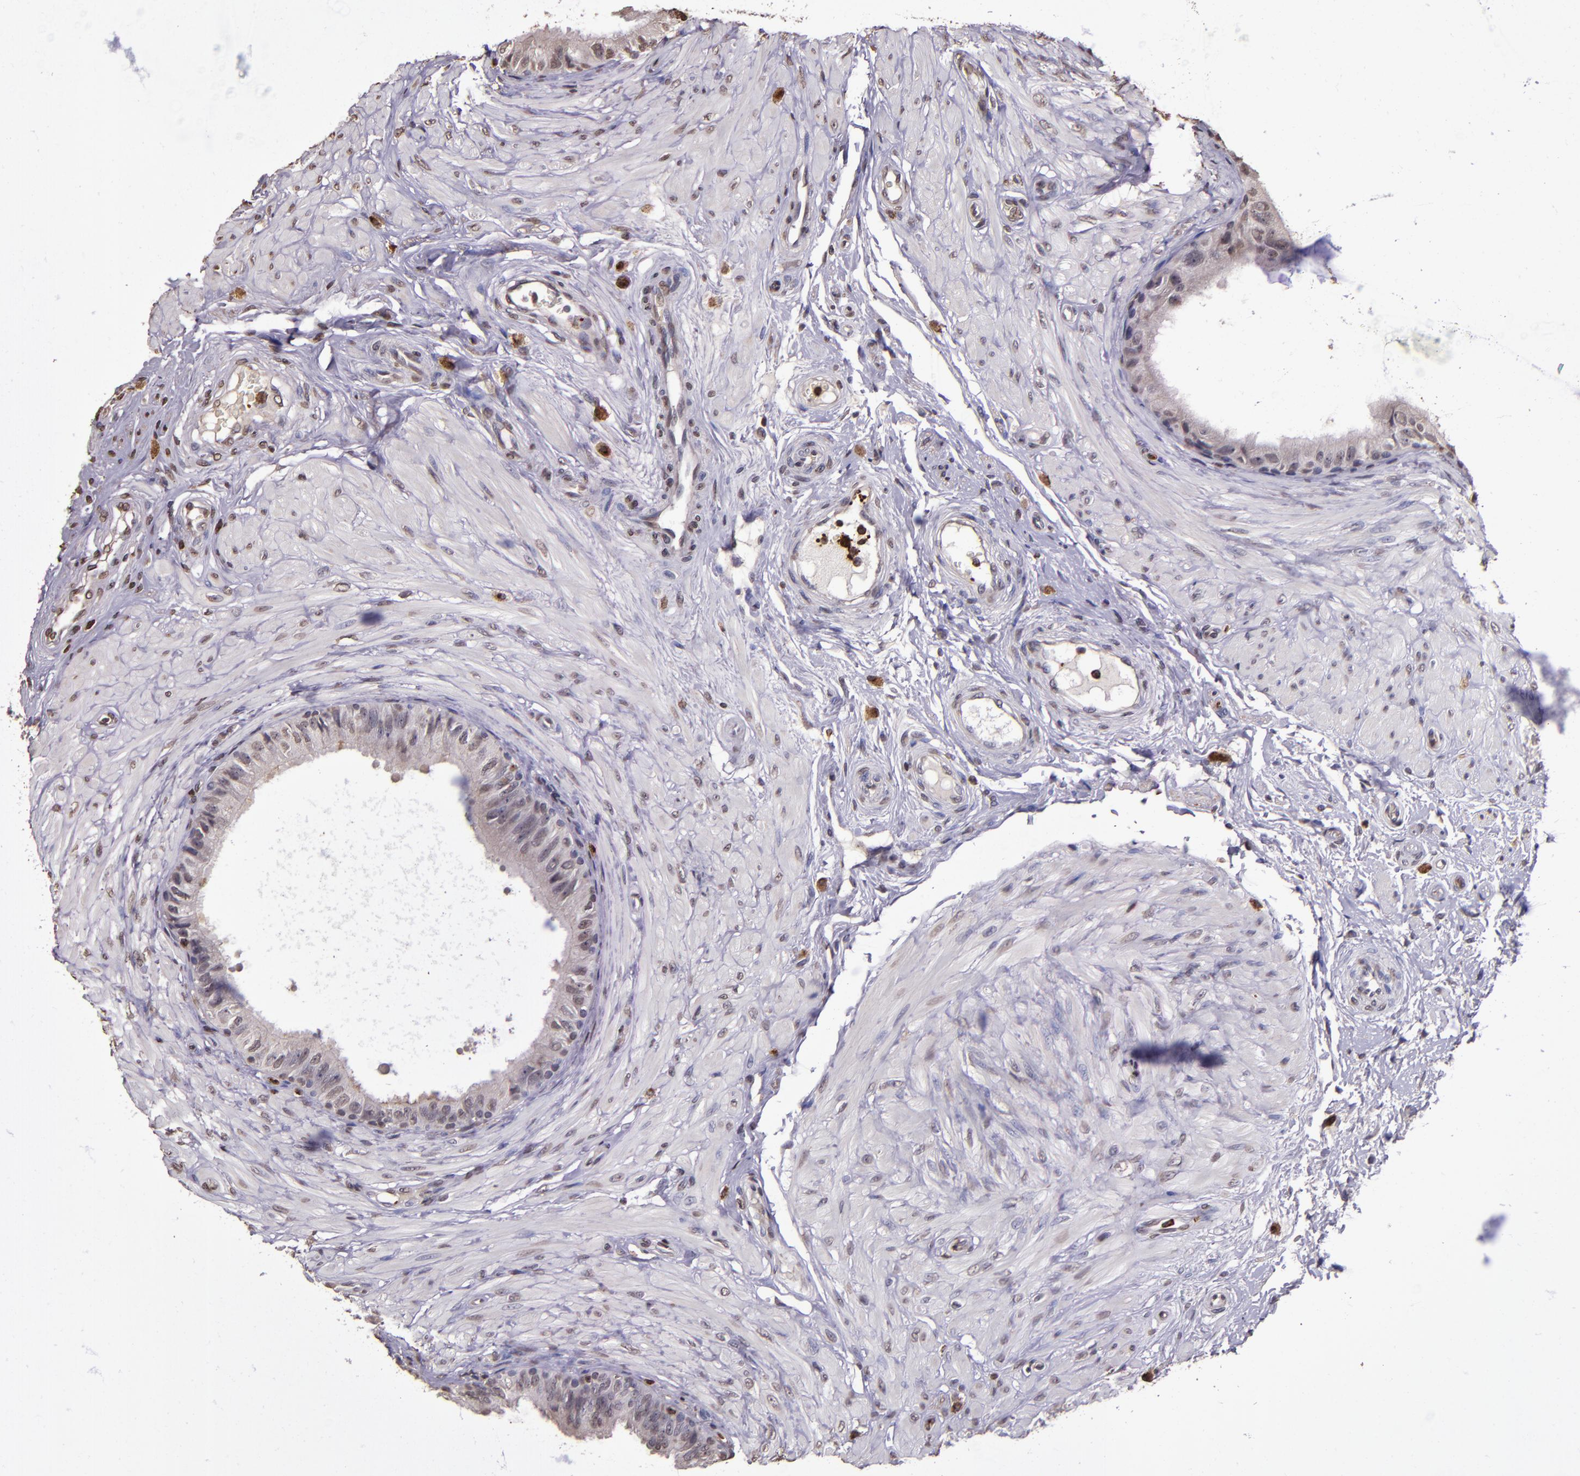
{"staining": {"intensity": "weak", "quantity": "25%-75%", "location": "cytoplasmic/membranous"}, "tissue": "epididymis", "cell_type": "Glandular cells", "image_type": "normal", "snomed": [{"axis": "morphology", "description": "Normal tissue, NOS"}, {"axis": "topography", "description": "Epididymis"}], "caption": "Glandular cells exhibit weak cytoplasmic/membranous positivity in approximately 25%-75% of cells in benign epididymis. The protein is stained brown, and the nuclei are stained in blue (DAB (3,3'-diaminobenzidine) IHC with brightfield microscopy, high magnification).", "gene": "SLC2A3", "patient": {"sex": "male", "age": 68}}